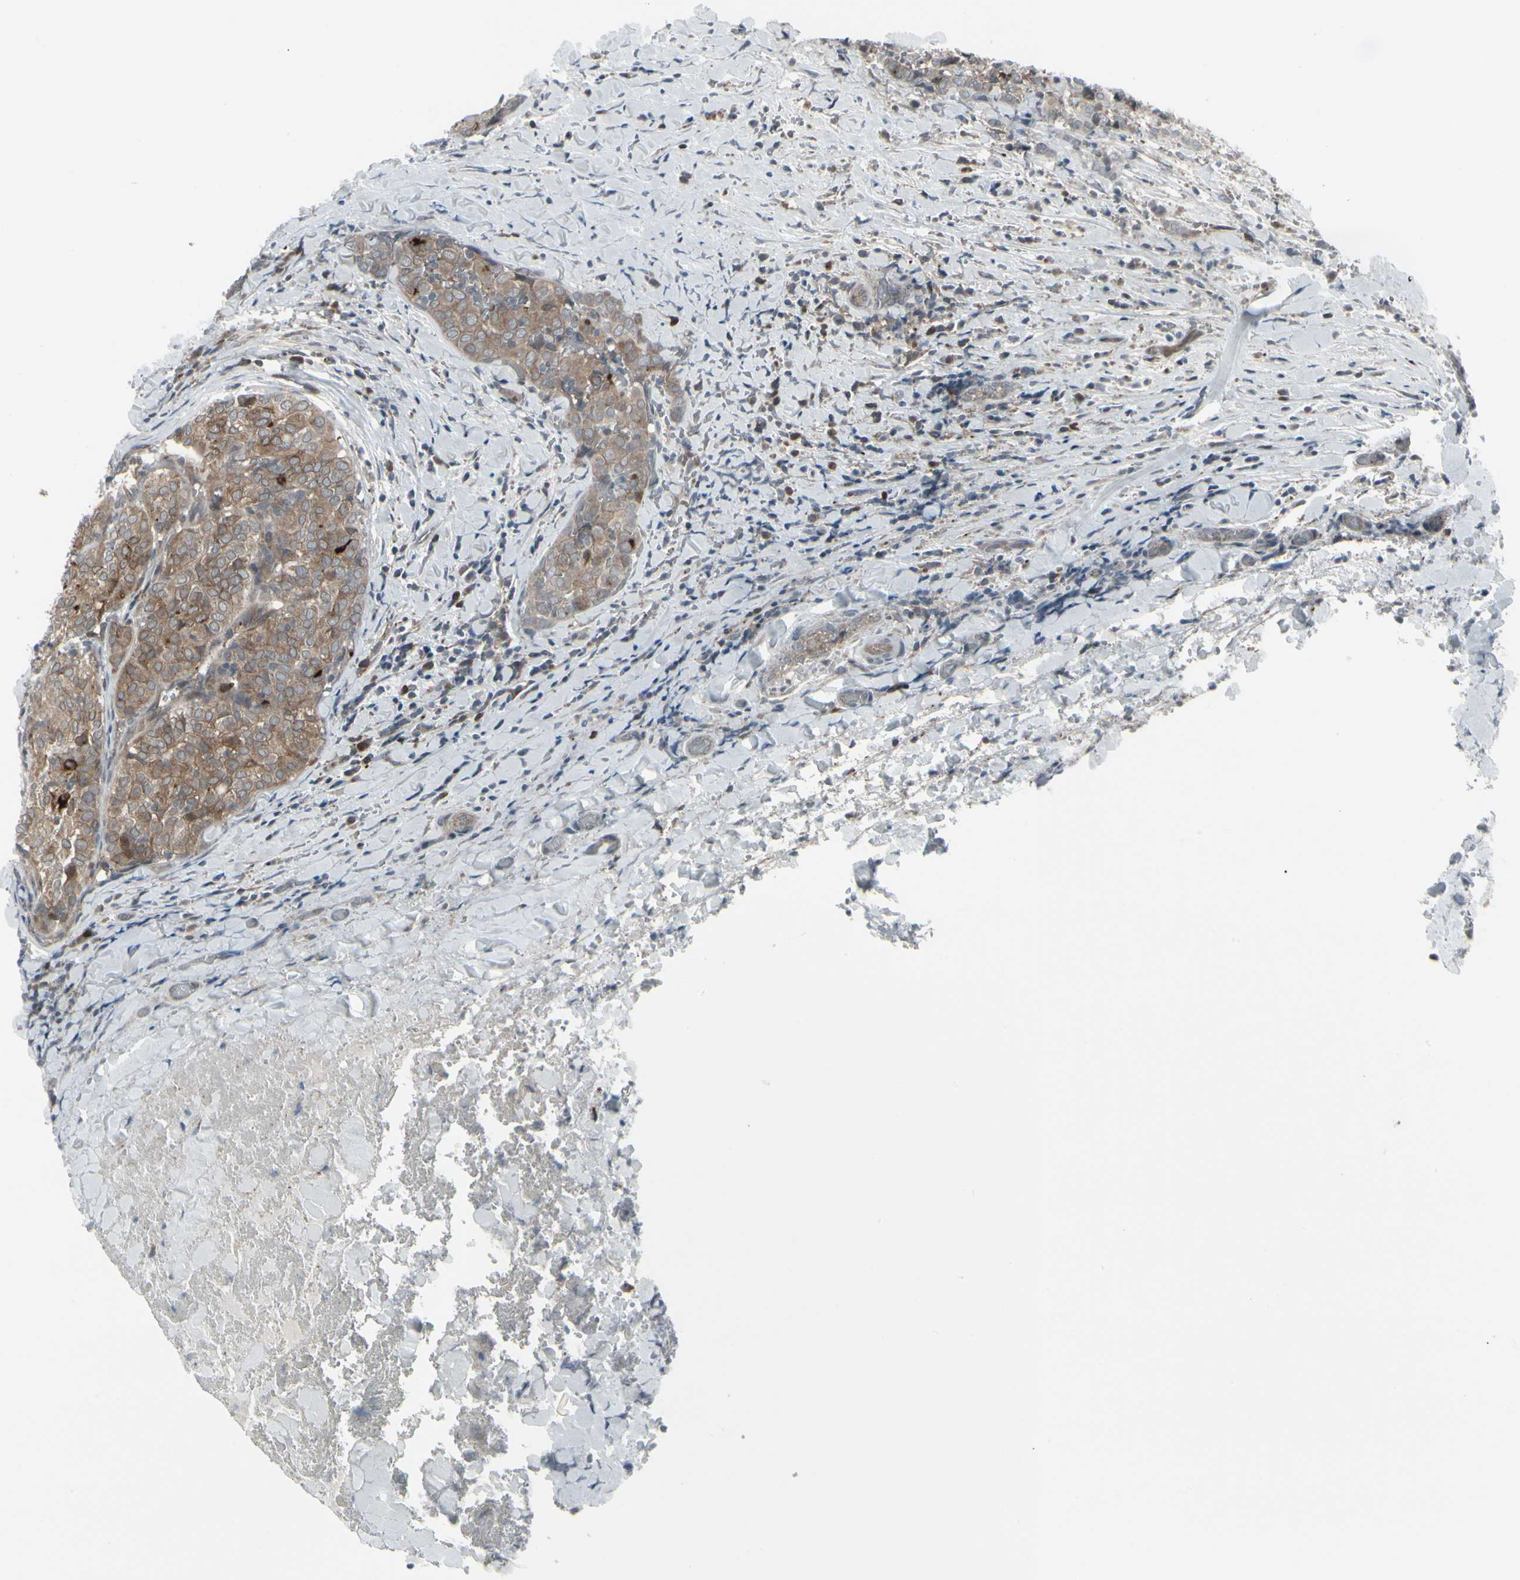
{"staining": {"intensity": "moderate", "quantity": ">75%", "location": "cytoplasmic/membranous"}, "tissue": "thyroid cancer", "cell_type": "Tumor cells", "image_type": "cancer", "snomed": [{"axis": "morphology", "description": "Normal tissue, NOS"}, {"axis": "morphology", "description": "Papillary adenocarcinoma, NOS"}, {"axis": "topography", "description": "Thyroid gland"}], "caption": "Immunohistochemical staining of human thyroid cancer reveals medium levels of moderate cytoplasmic/membranous staining in approximately >75% of tumor cells. Nuclei are stained in blue.", "gene": "IGFBP6", "patient": {"sex": "female", "age": 30}}